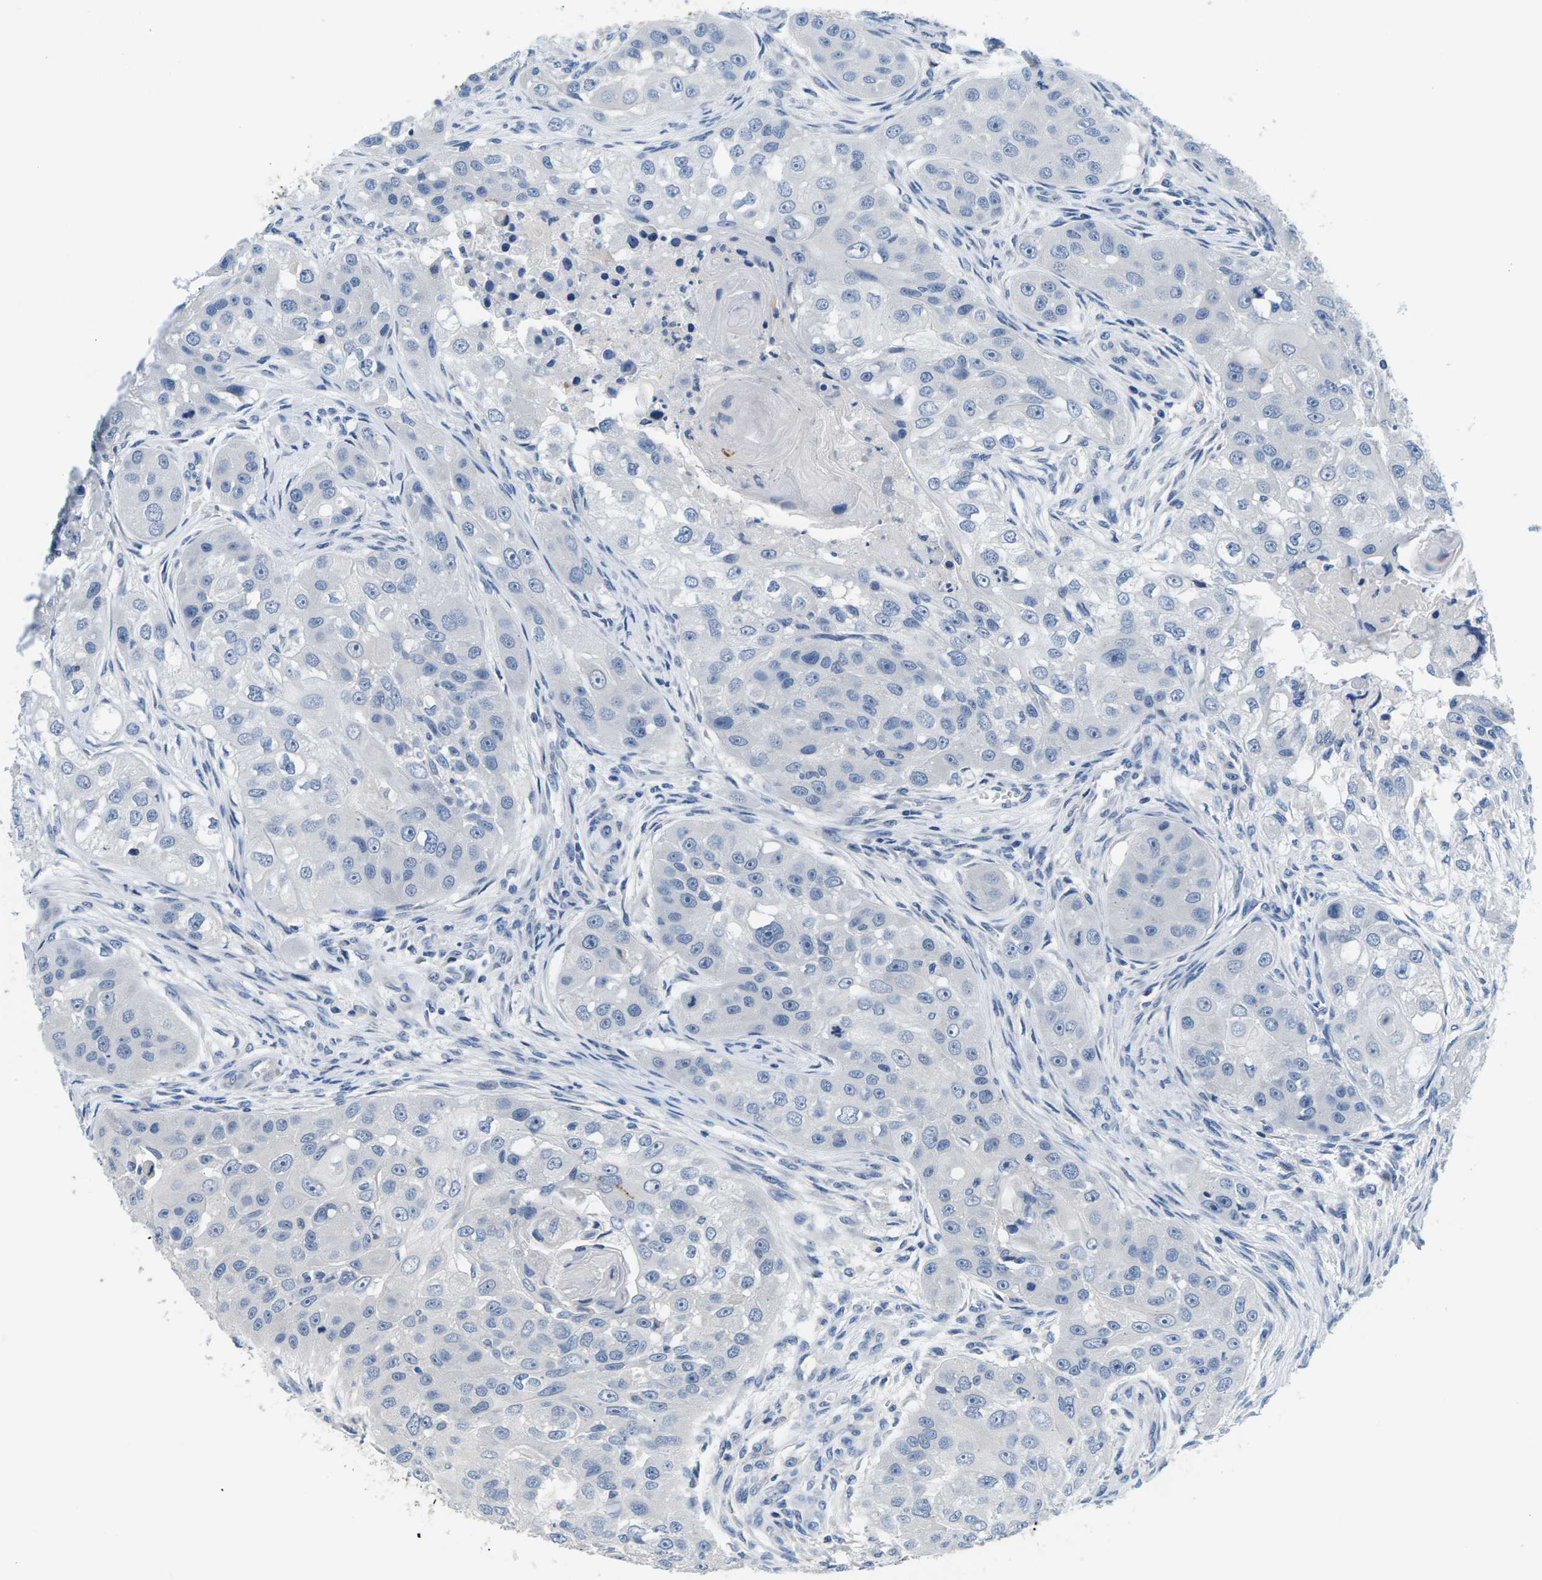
{"staining": {"intensity": "negative", "quantity": "none", "location": "none"}, "tissue": "head and neck cancer", "cell_type": "Tumor cells", "image_type": "cancer", "snomed": [{"axis": "morphology", "description": "Normal tissue, NOS"}, {"axis": "morphology", "description": "Squamous cell carcinoma, NOS"}, {"axis": "topography", "description": "Skeletal muscle"}, {"axis": "topography", "description": "Head-Neck"}], "caption": "High power microscopy micrograph of an immunohistochemistry (IHC) photomicrograph of head and neck squamous cell carcinoma, revealing no significant expression in tumor cells.", "gene": "TSPAN2", "patient": {"sex": "male", "age": 51}}